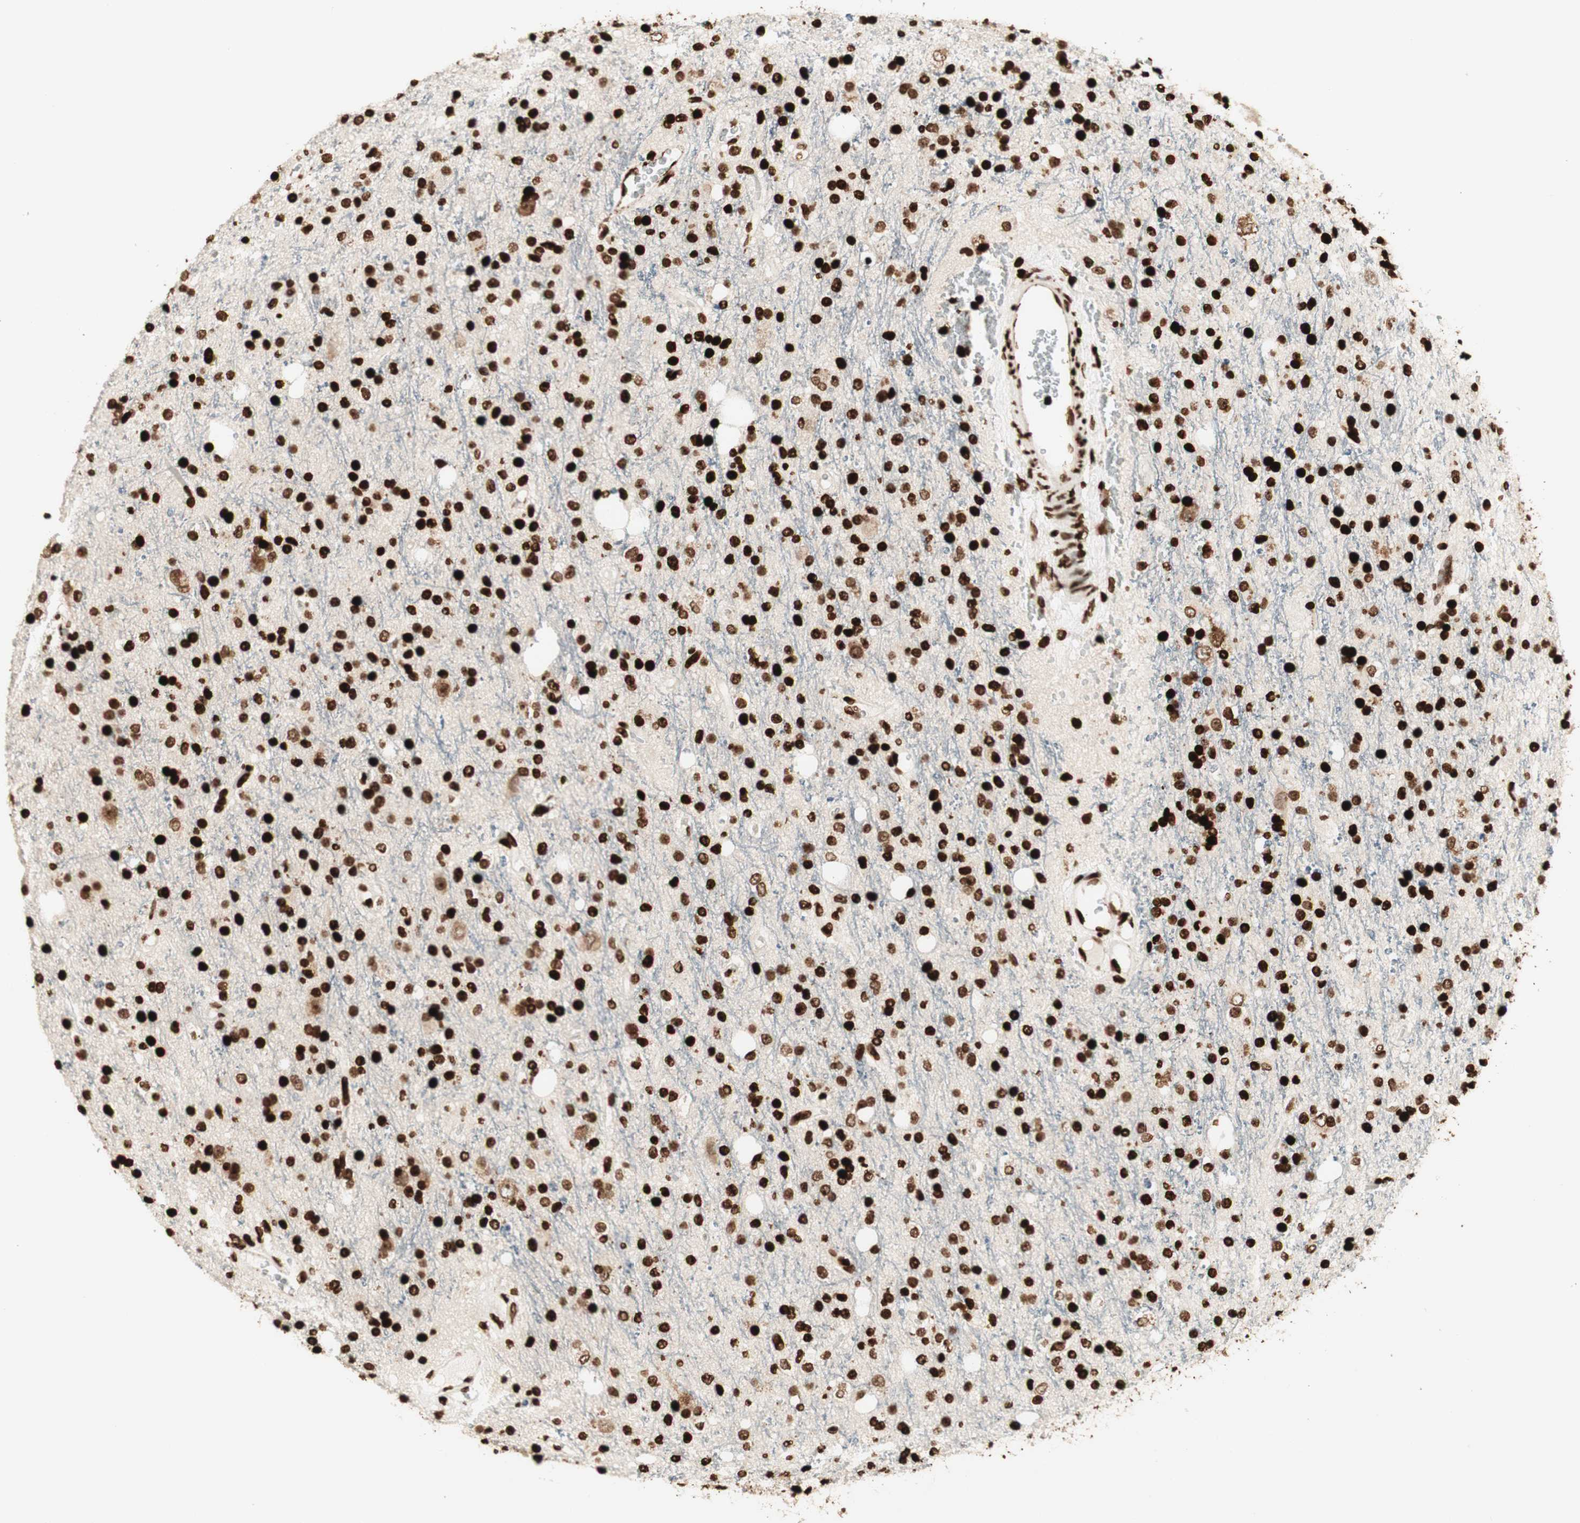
{"staining": {"intensity": "strong", "quantity": ">75%", "location": "nuclear"}, "tissue": "glioma", "cell_type": "Tumor cells", "image_type": "cancer", "snomed": [{"axis": "morphology", "description": "Glioma, malignant, High grade"}, {"axis": "topography", "description": "Brain"}], "caption": "Immunohistochemical staining of glioma displays strong nuclear protein expression in approximately >75% of tumor cells.", "gene": "NCAPD2", "patient": {"sex": "male", "age": 47}}